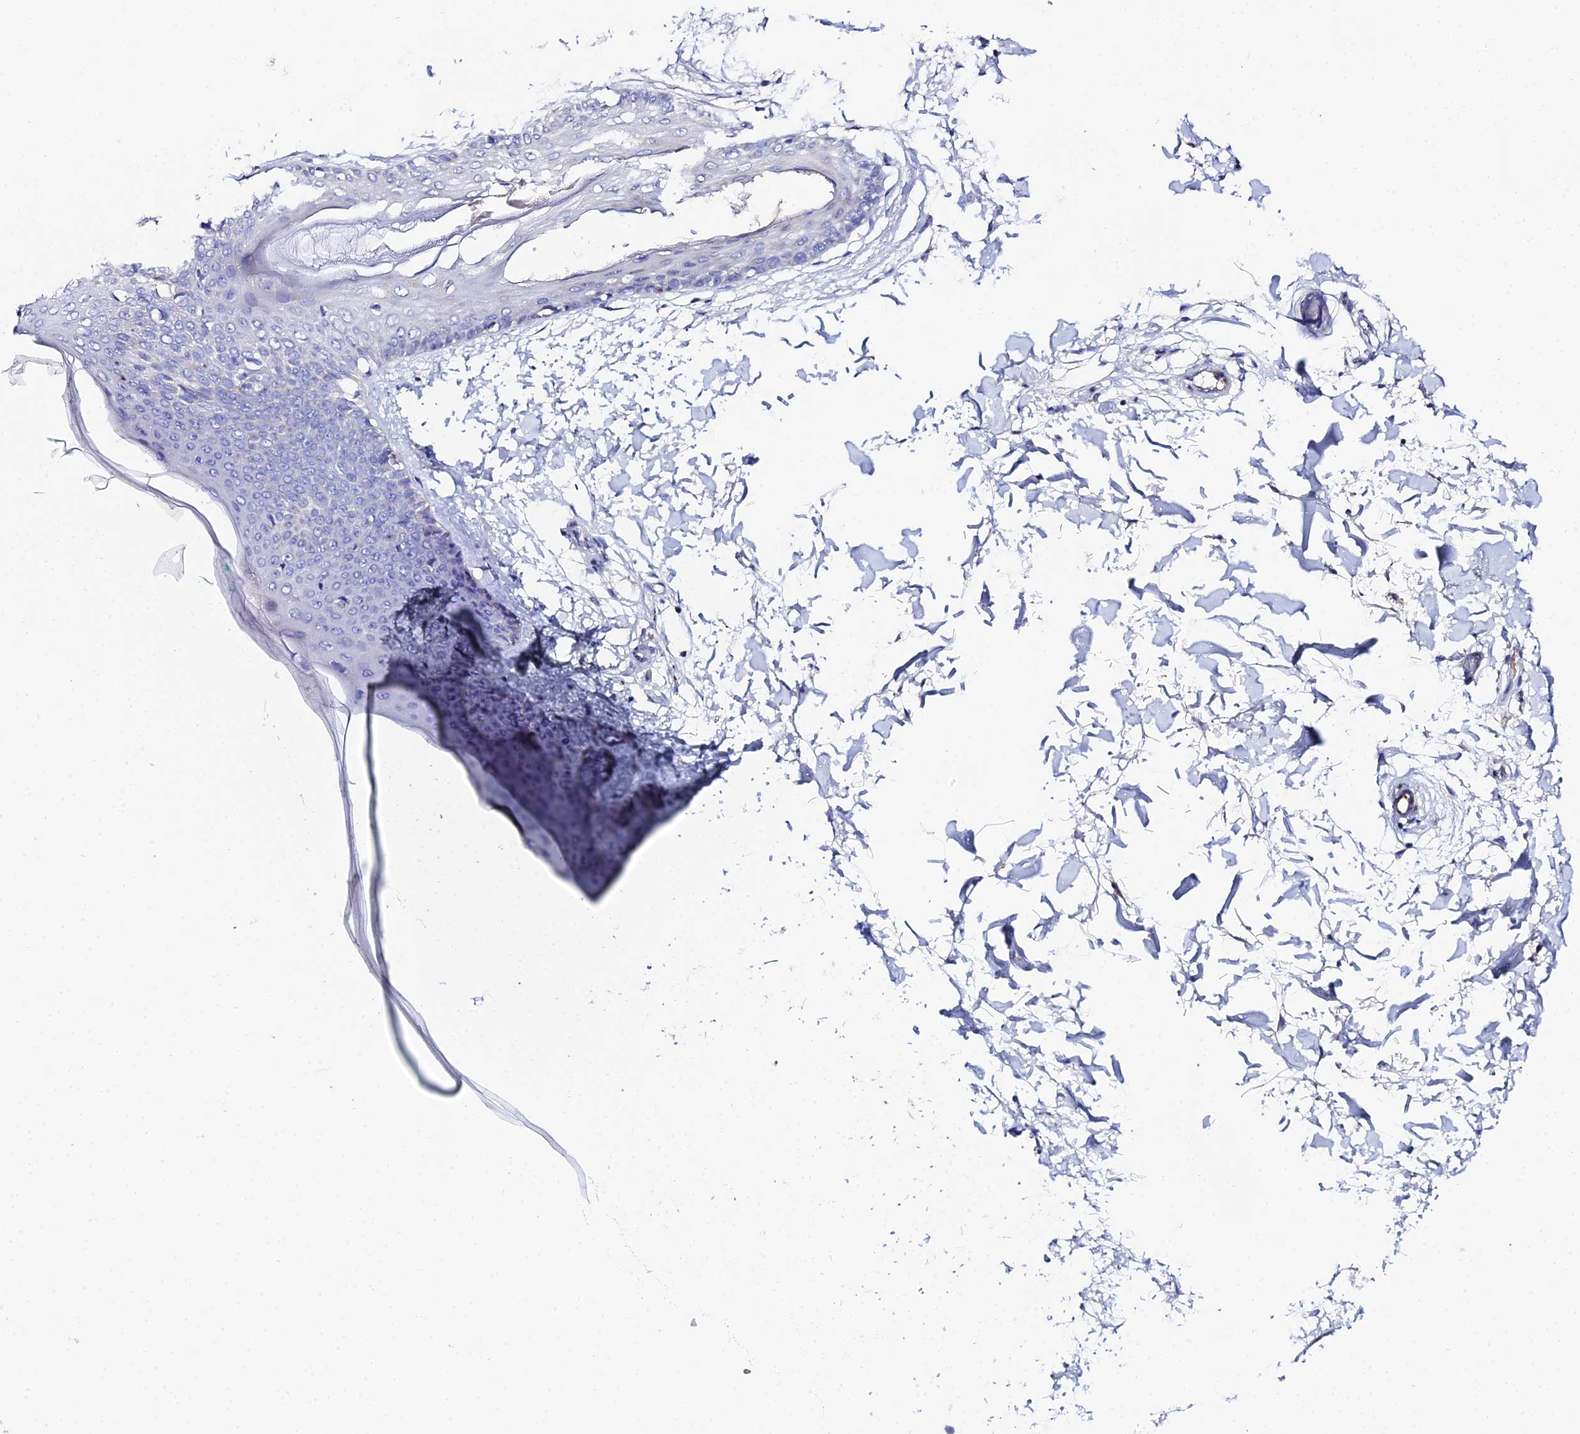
{"staining": {"intensity": "negative", "quantity": "none", "location": "none"}, "tissue": "skin", "cell_type": "Fibroblasts", "image_type": "normal", "snomed": [{"axis": "morphology", "description": "Normal tissue, NOS"}, {"axis": "topography", "description": "Skin"}], "caption": "Immunohistochemistry (IHC) of normal human skin exhibits no expression in fibroblasts. The staining is performed using DAB (3,3'-diaminobenzidine) brown chromogen with nuclei counter-stained in using hematoxylin.", "gene": "UBE2L3", "patient": {"sex": "female", "age": 34}}